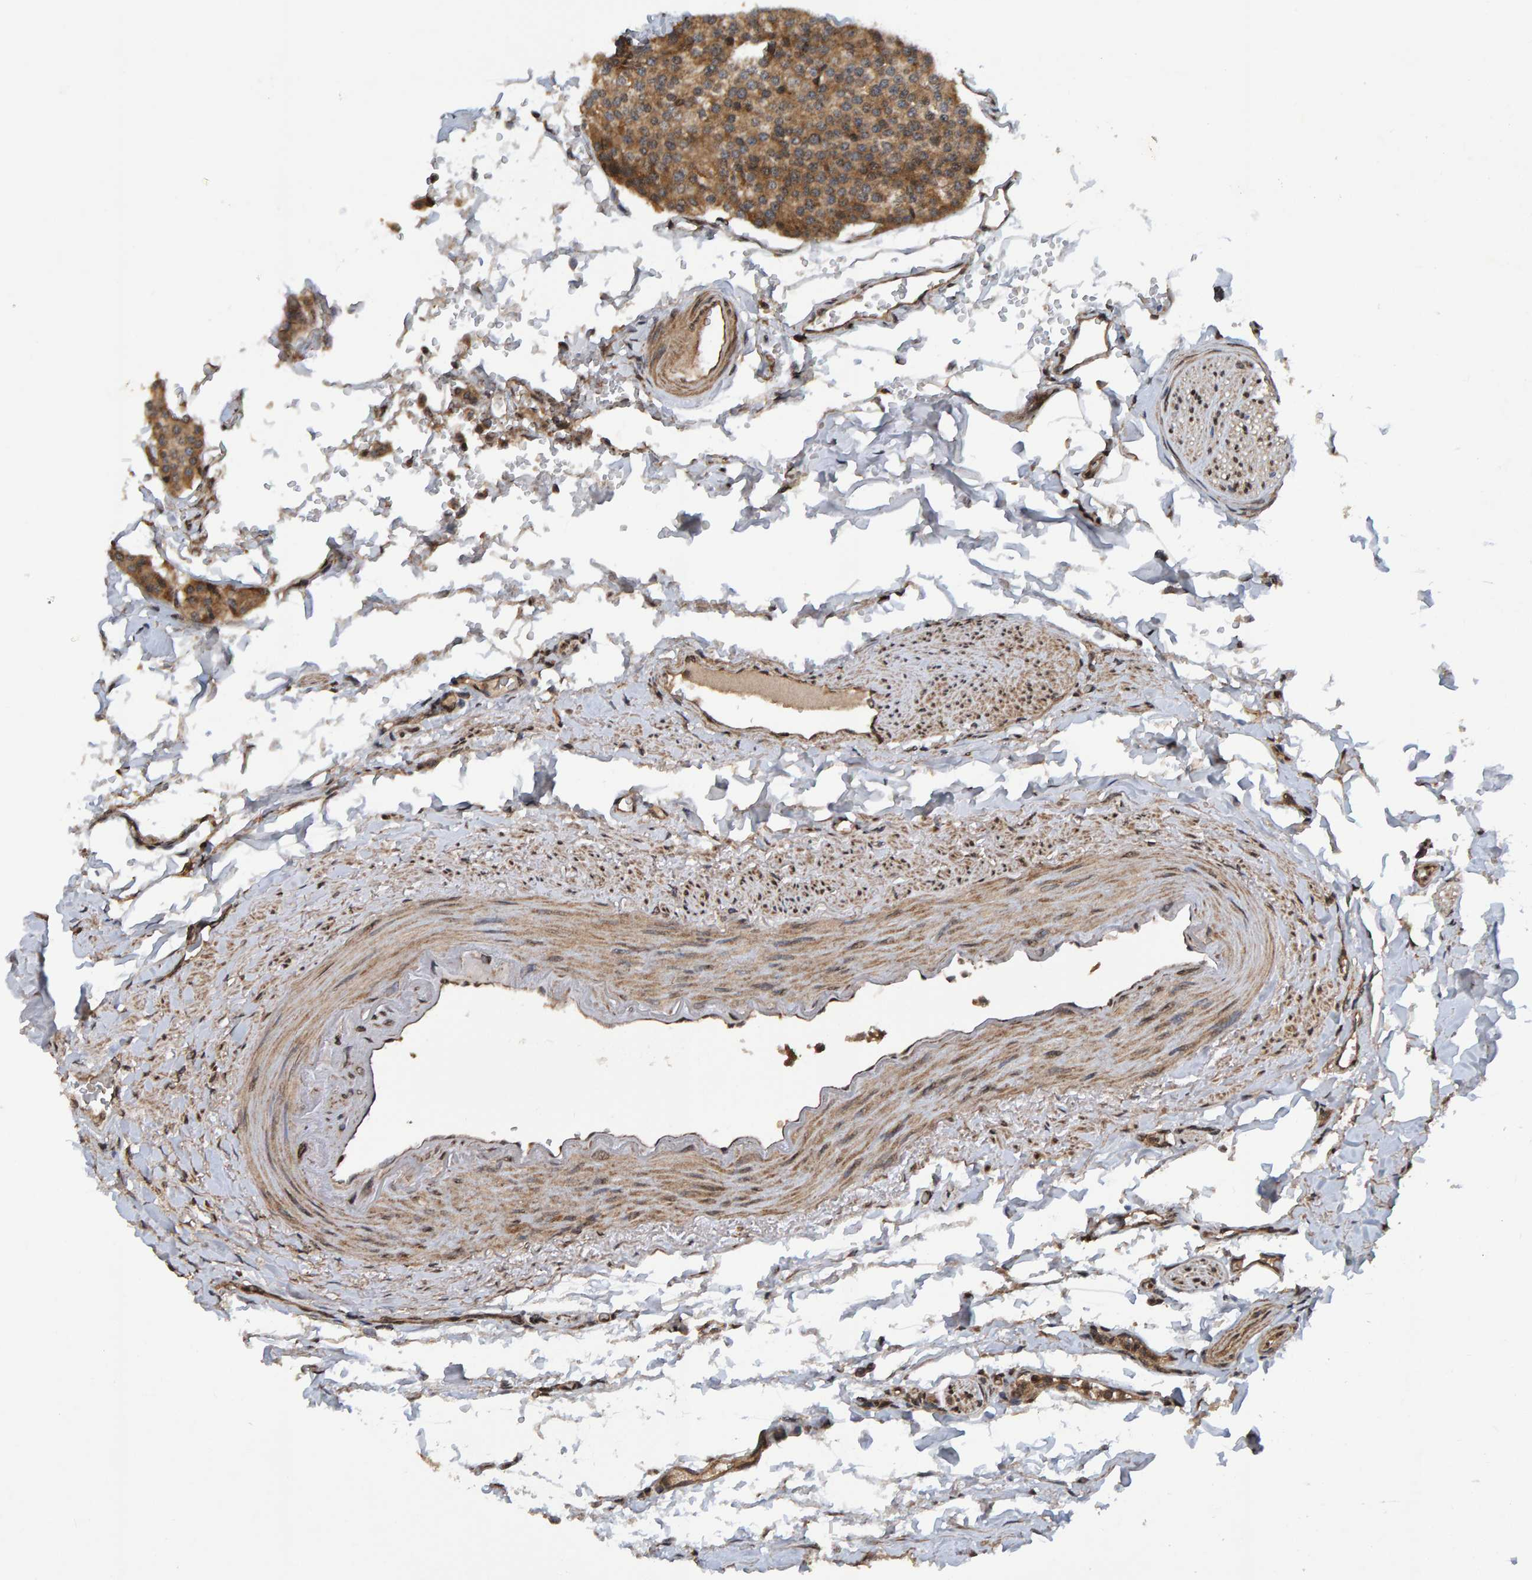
{"staining": {"intensity": "moderate", "quantity": ">75%", "location": "cytoplasmic/membranous"}, "tissue": "carcinoid", "cell_type": "Tumor cells", "image_type": "cancer", "snomed": [{"axis": "morphology", "description": "Carcinoid, malignant, NOS"}, {"axis": "topography", "description": "Colon"}], "caption": "Malignant carcinoid tissue displays moderate cytoplasmic/membranous positivity in about >75% of tumor cells, visualized by immunohistochemistry.", "gene": "GAB2", "patient": {"sex": "female", "age": 61}}